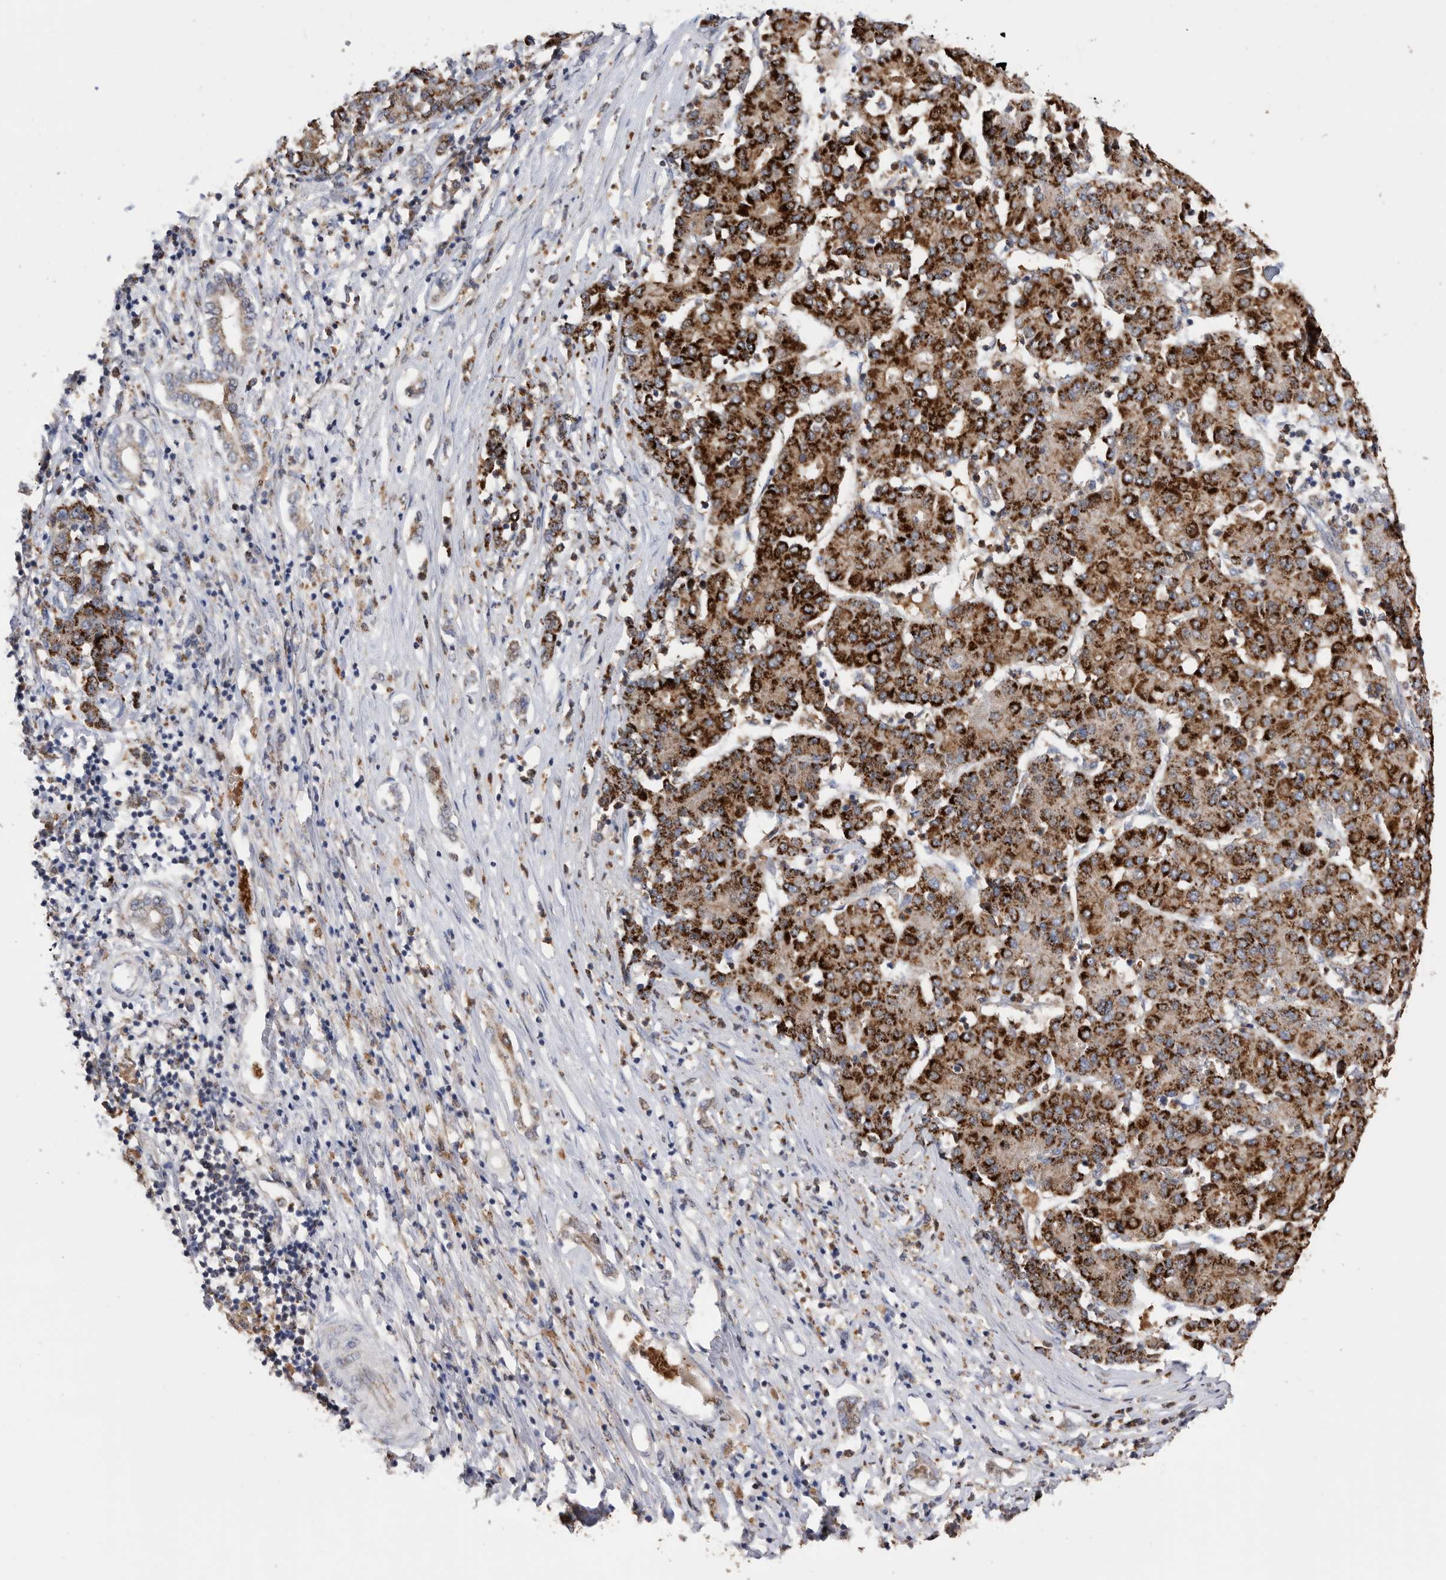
{"staining": {"intensity": "strong", "quantity": ">75%", "location": "cytoplasmic/membranous"}, "tissue": "liver cancer", "cell_type": "Tumor cells", "image_type": "cancer", "snomed": [{"axis": "morphology", "description": "Carcinoma, Hepatocellular, NOS"}, {"axis": "topography", "description": "Liver"}], "caption": "Protein analysis of liver cancer (hepatocellular carcinoma) tissue exhibits strong cytoplasmic/membranous positivity in approximately >75% of tumor cells.", "gene": "CRISPLD2", "patient": {"sex": "male", "age": 65}}